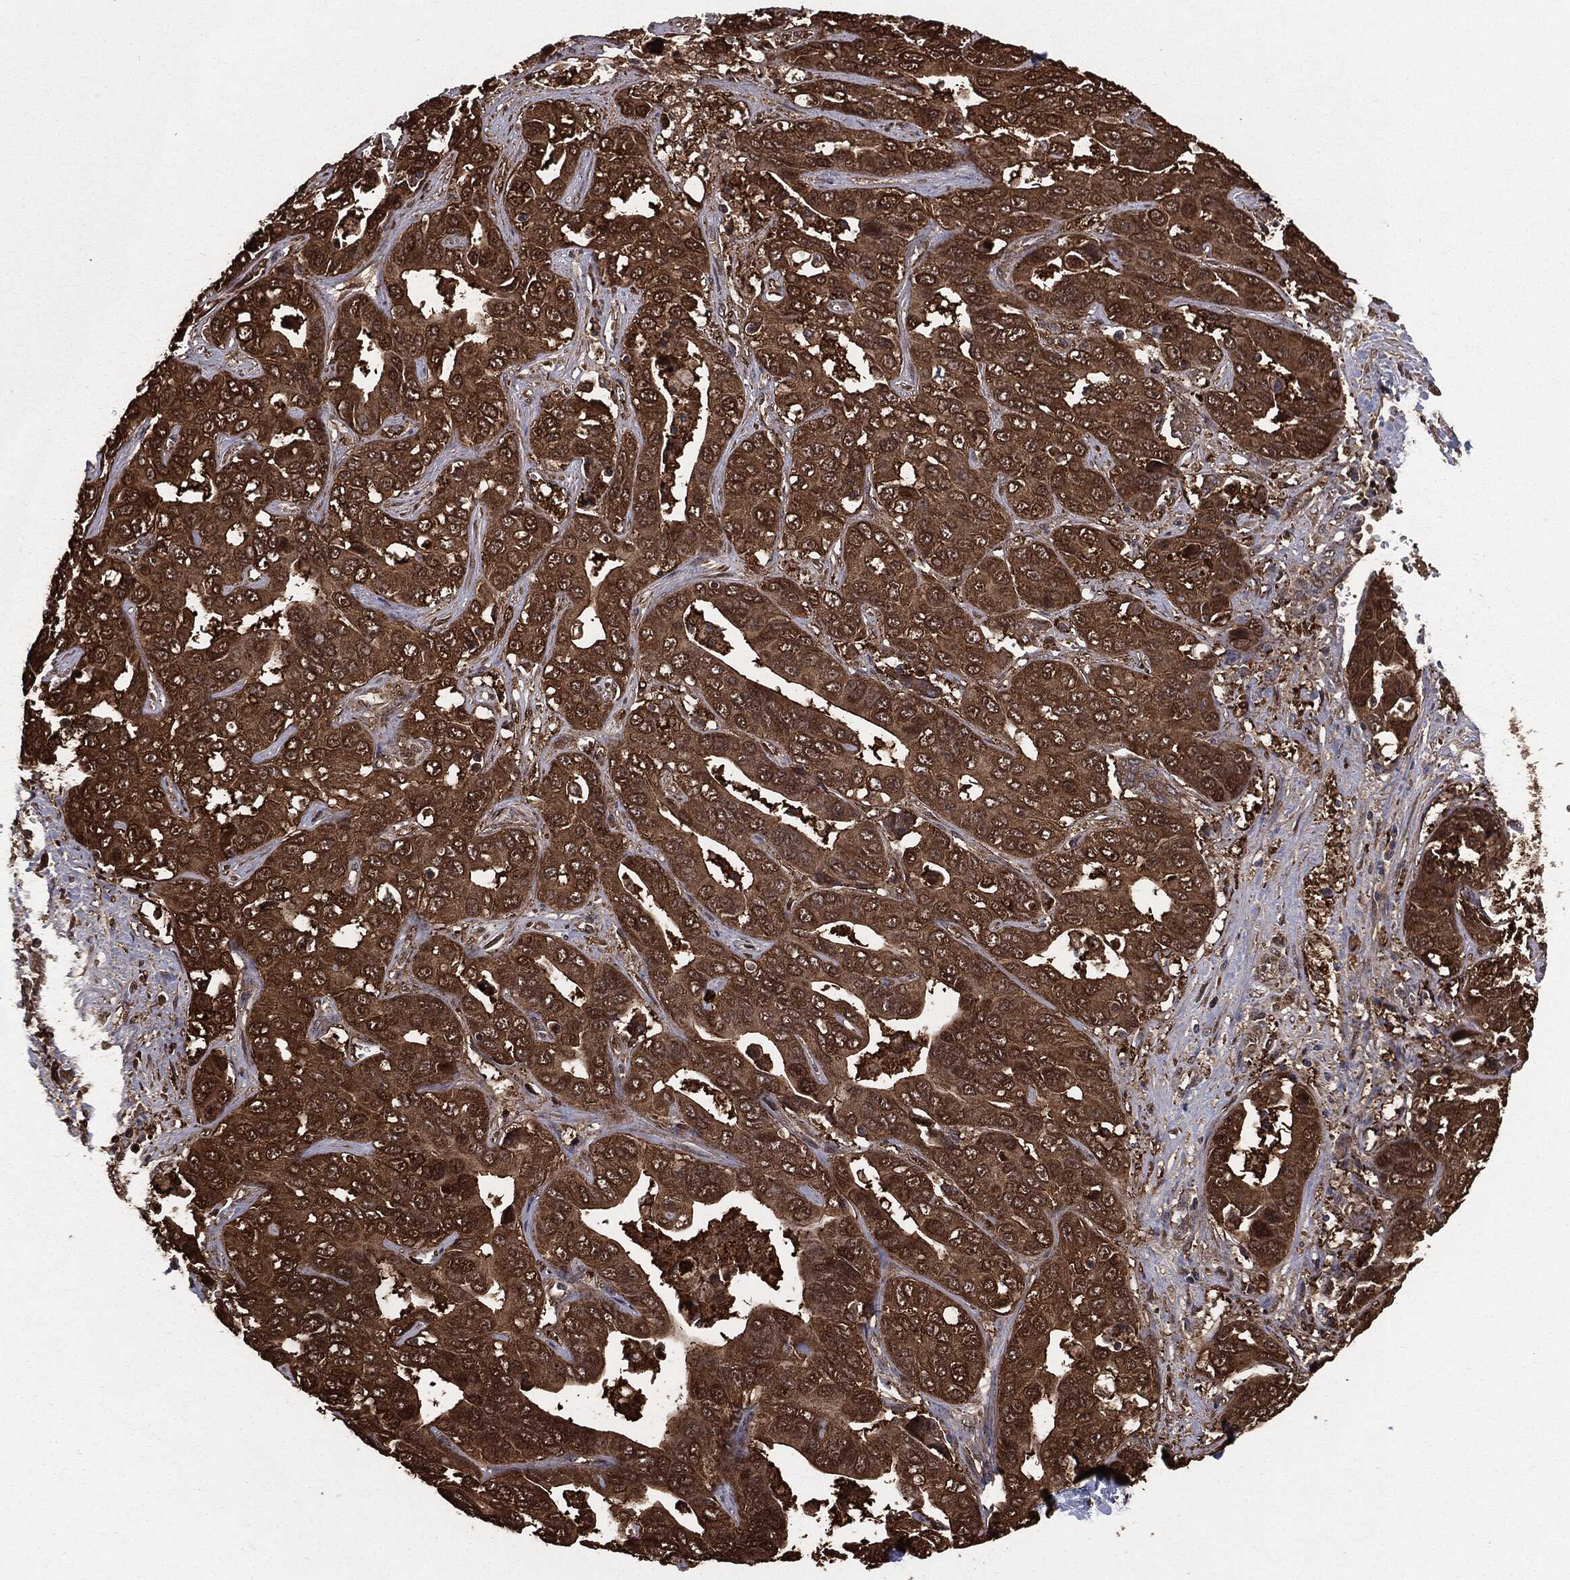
{"staining": {"intensity": "strong", "quantity": ">75%", "location": "cytoplasmic/membranous"}, "tissue": "liver cancer", "cell_type": "Tumor cells", "image_type": "cancer", "snomed": [{"axis": "morphology", "description": "Cholangiocarcinoma"}, {"axis": "topography", "description": "Liver"}], "caption": "High-power microscopy captured an immunohistochemistry micrograph of cholangiocarcinoma (liver), revealing strong cytoplasmic/membranous expression in about >75% of tumor cells.", "gene": "NME1", "patient": {"sex": "female", "age": 52}}